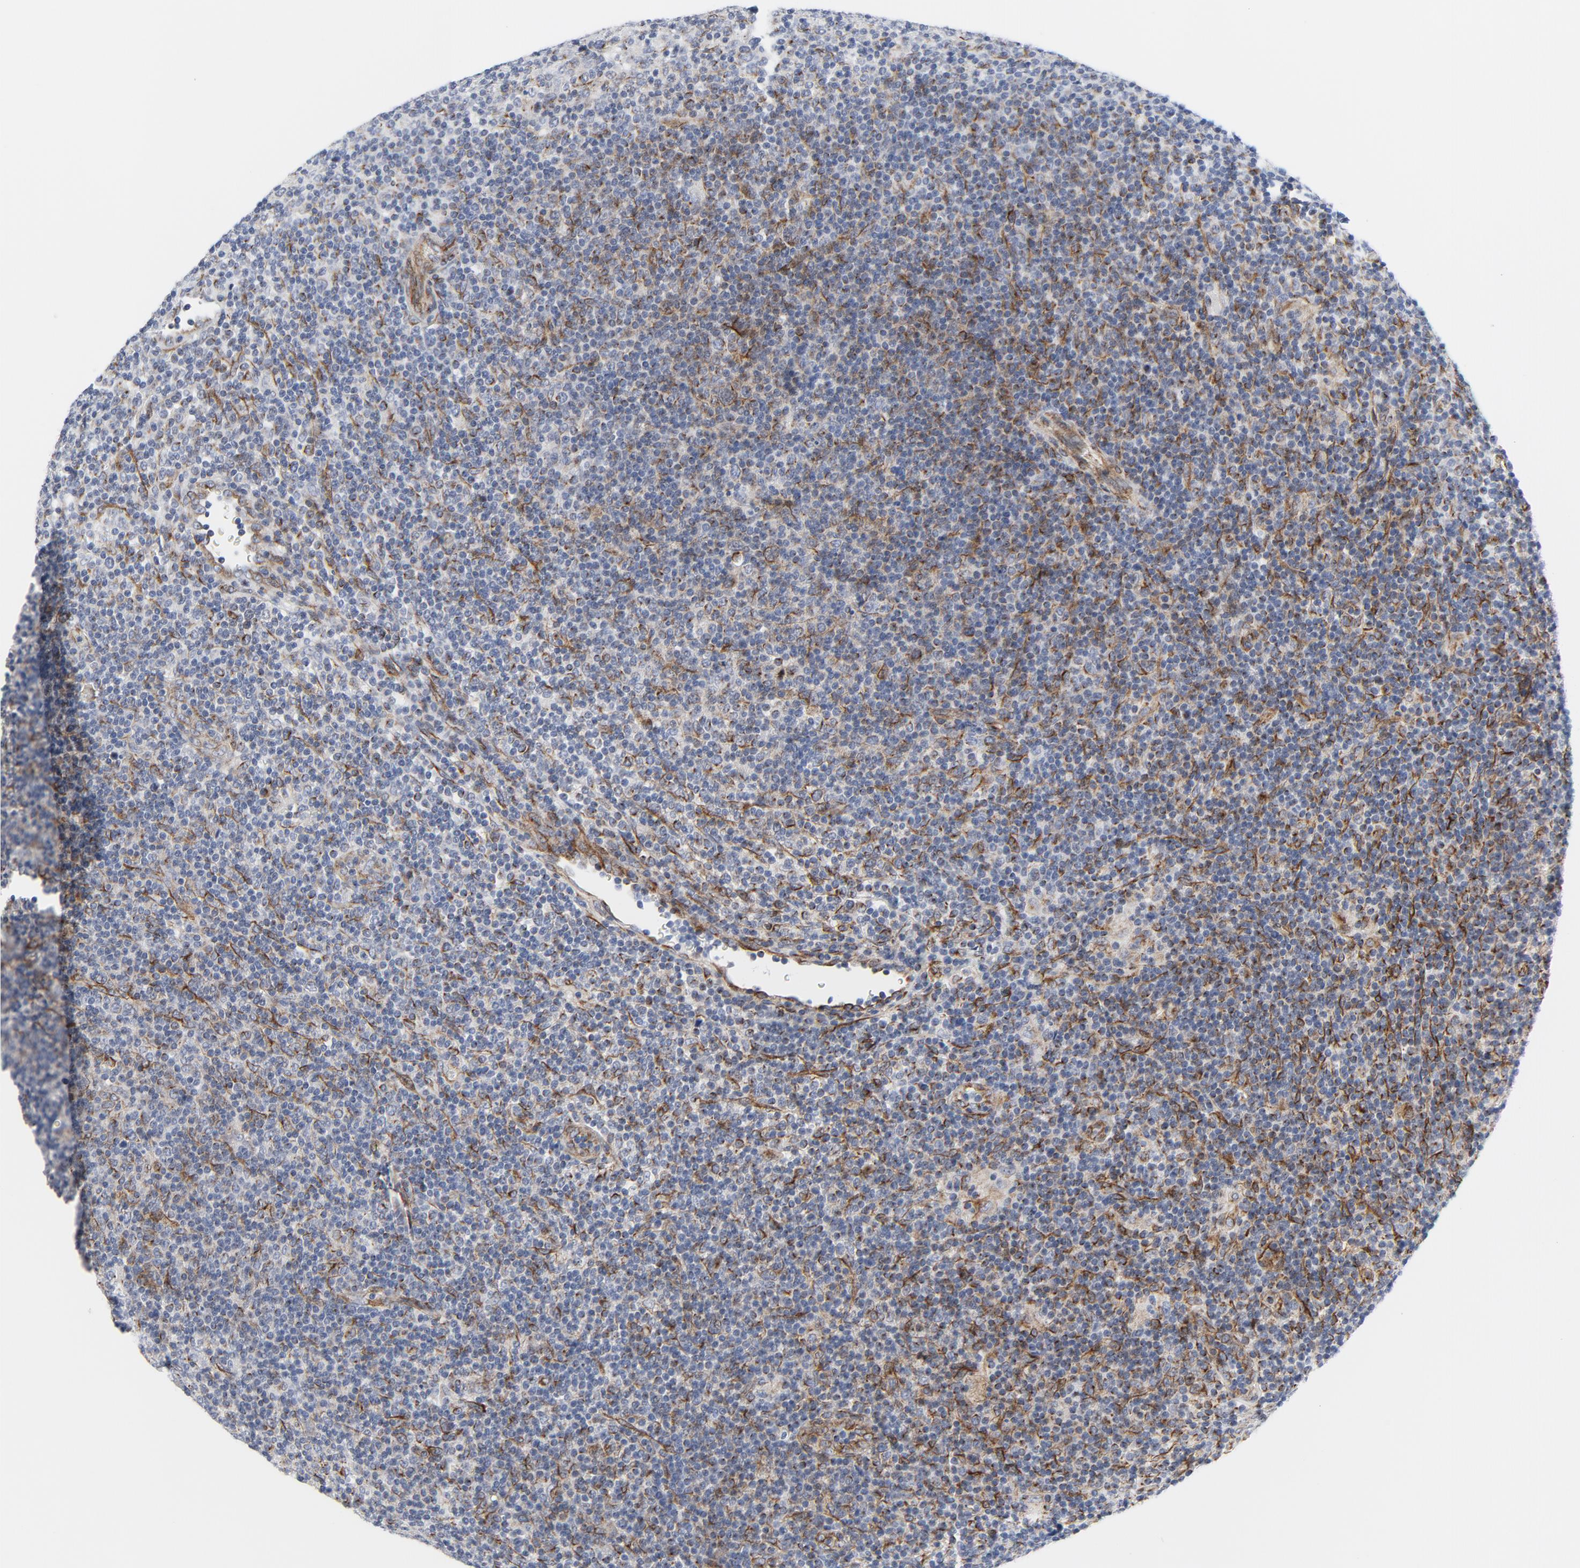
{"staining": {"intensity": "moderate", "quantity": "<25%", "location": "cytoplasmic/membranous"}, "tissue": "lymphoma", "cell_type": "Tumor cells", "image_type": "cancer", "snomed": [{"axis": "morphology", "description": "Malignant lymphoma, non-Hodgkin's type, Low grade"}, {"axis": "topography", "description": "Lymph node"}], "caption": "A brown stain labels moderate cytoplasmic/membranous positivity of a protein in human lymphoma tumor cells.", "gene": "TUBB1", "patient": {"sex": "male", "age": 70}}